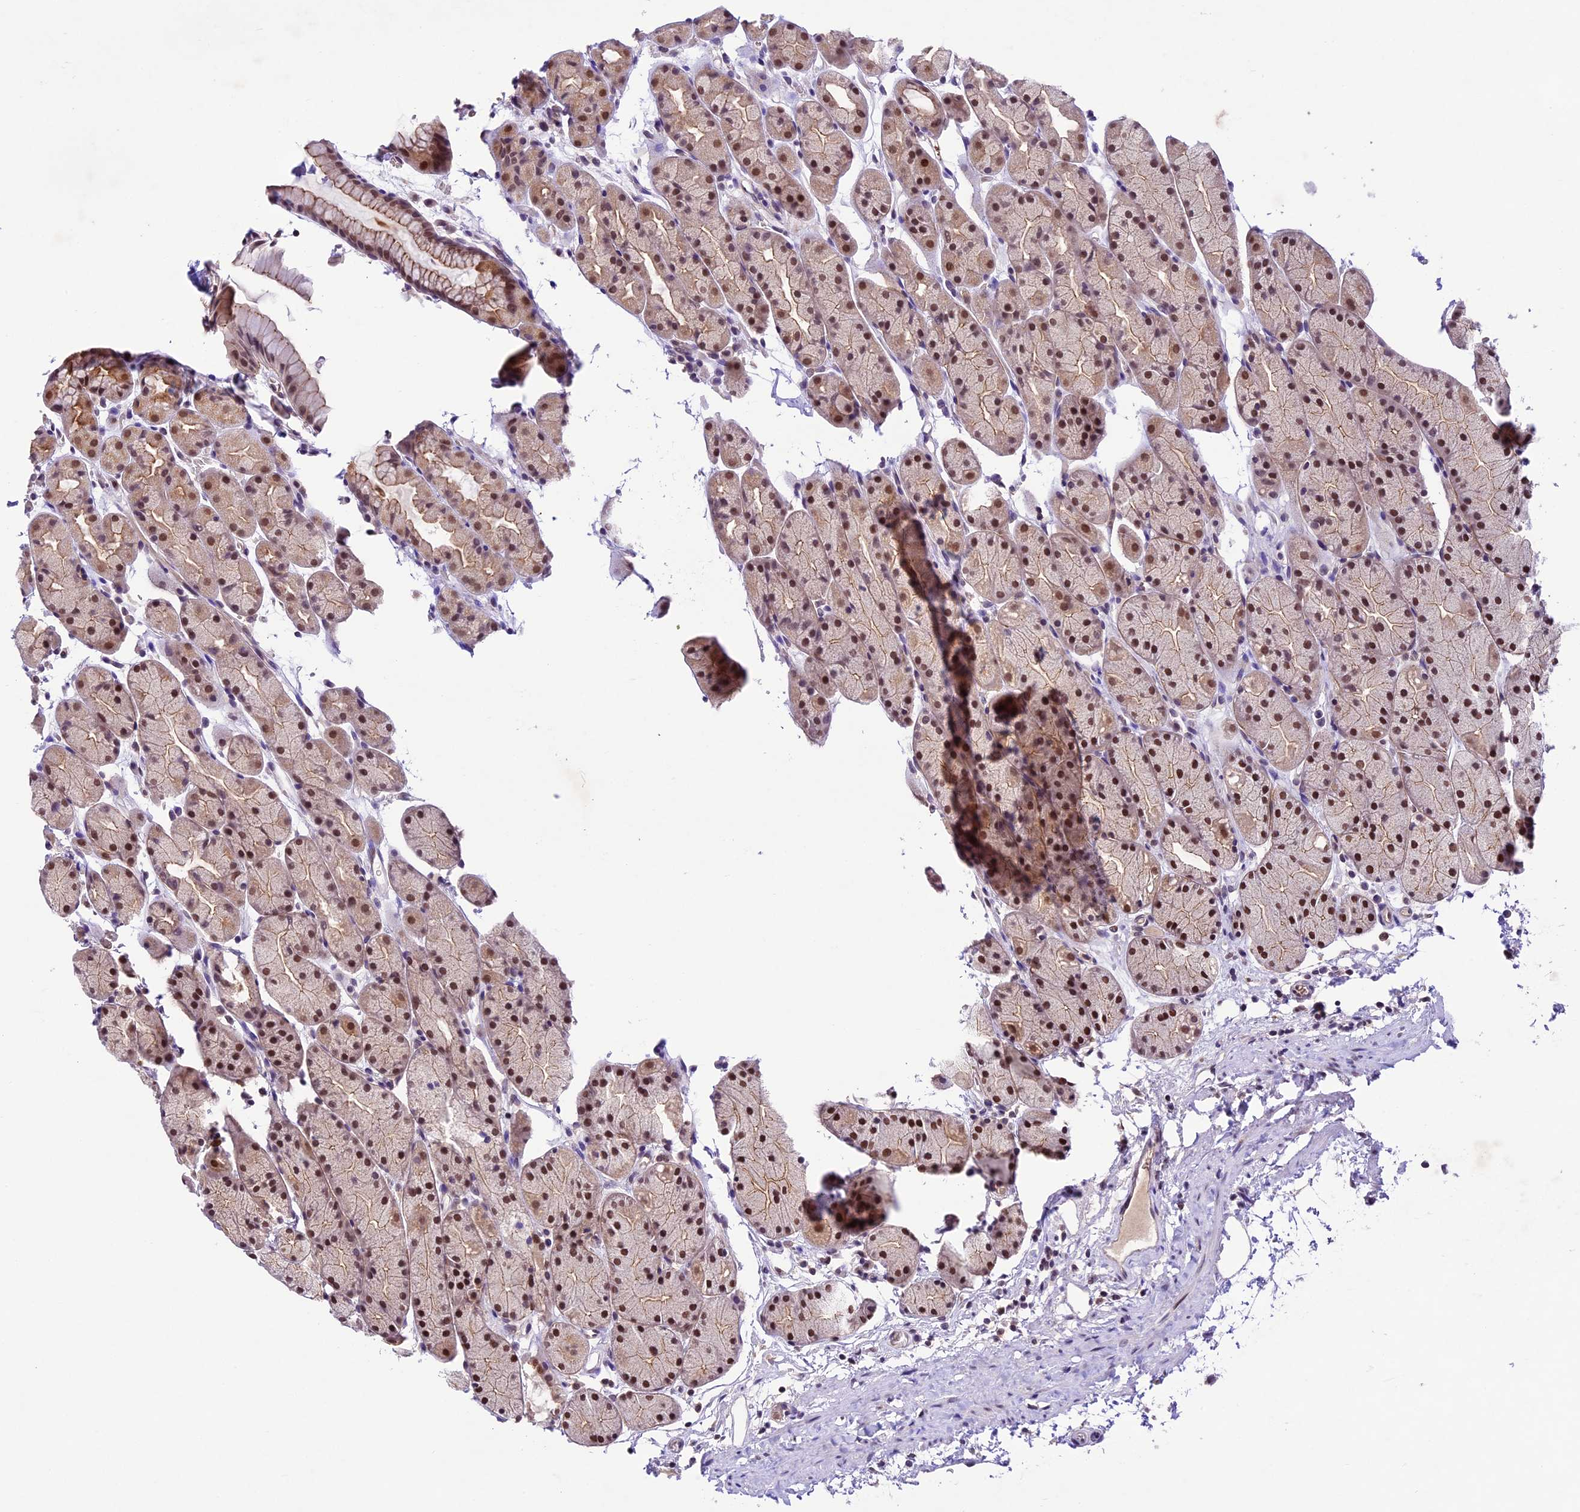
{"staining": {"intensity": "moderate", "quantity": ">75%", "location": "cytoplasmic/membranous,nuclear"}, "tissue": "stomach", "cell_type": "Glandular cells", "image_type": "normal", "snomed": [{"axis": "morphology", "description": "Normal tissue, NOS"}, {"axis": "topography", "description": "Stomach, upper"}, {"axis": "topography", "description": "Stomach"}], "caption": "Benign stomach was stained to show a protein in brown. There is medium levels of moderate cytoplasmic/membranous,nuclear expression in approximately >75% of glandular cells. (DAB (3,3'-diaminobenzidine) = brown stain, brightfield microscopy at high magnification).", "gene": "SHKBP1", "patient": {"sex": "male", "age": 47}}